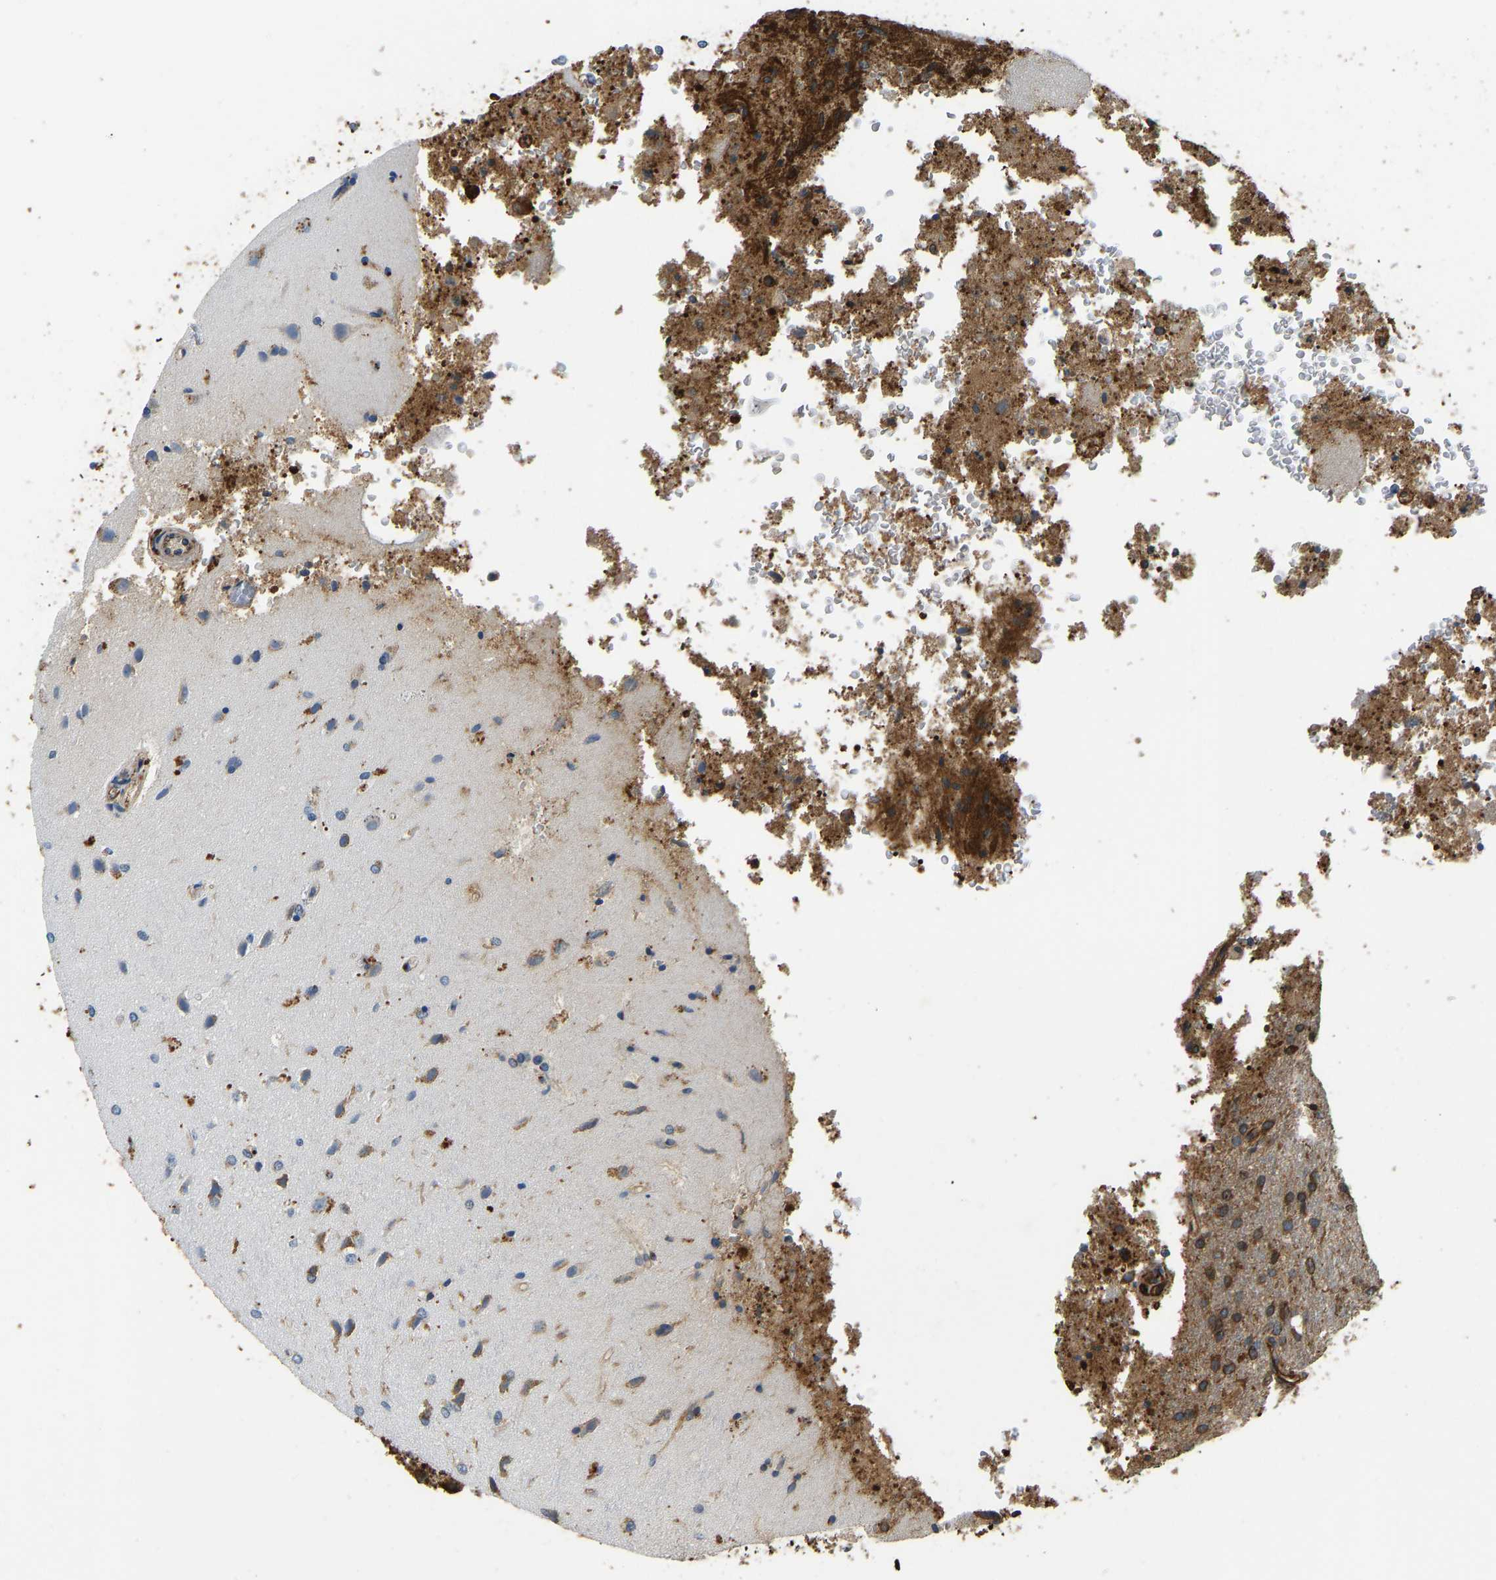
{"staining": {"intensity": "moderate", "quantity": ">75%", "location": "cytoplasmic/membranous"}, "tissue": "glioma", "cell_type": "Tumor cells", "image_type": "cancer", "snomed": [{"axis": "morphology", "description": "Normal tissue, NOS"}, {"axis": "morphology", "description": "Glioma, malignant, High grade"}, {"axis": "topography", "description": "Cerebral cortex"}], "caption": "Brown immunohistochemical staining in human glioma shows moderate cytoplasmic/membranous expression in about >75% of tumor cells. The staining is performed using DAB brown chromogen to label protein expression. The nuclei are counter-stained blue using hematoxylin.", "gene": "BEX3", "patient": {"sex": "male", "age": 77}}